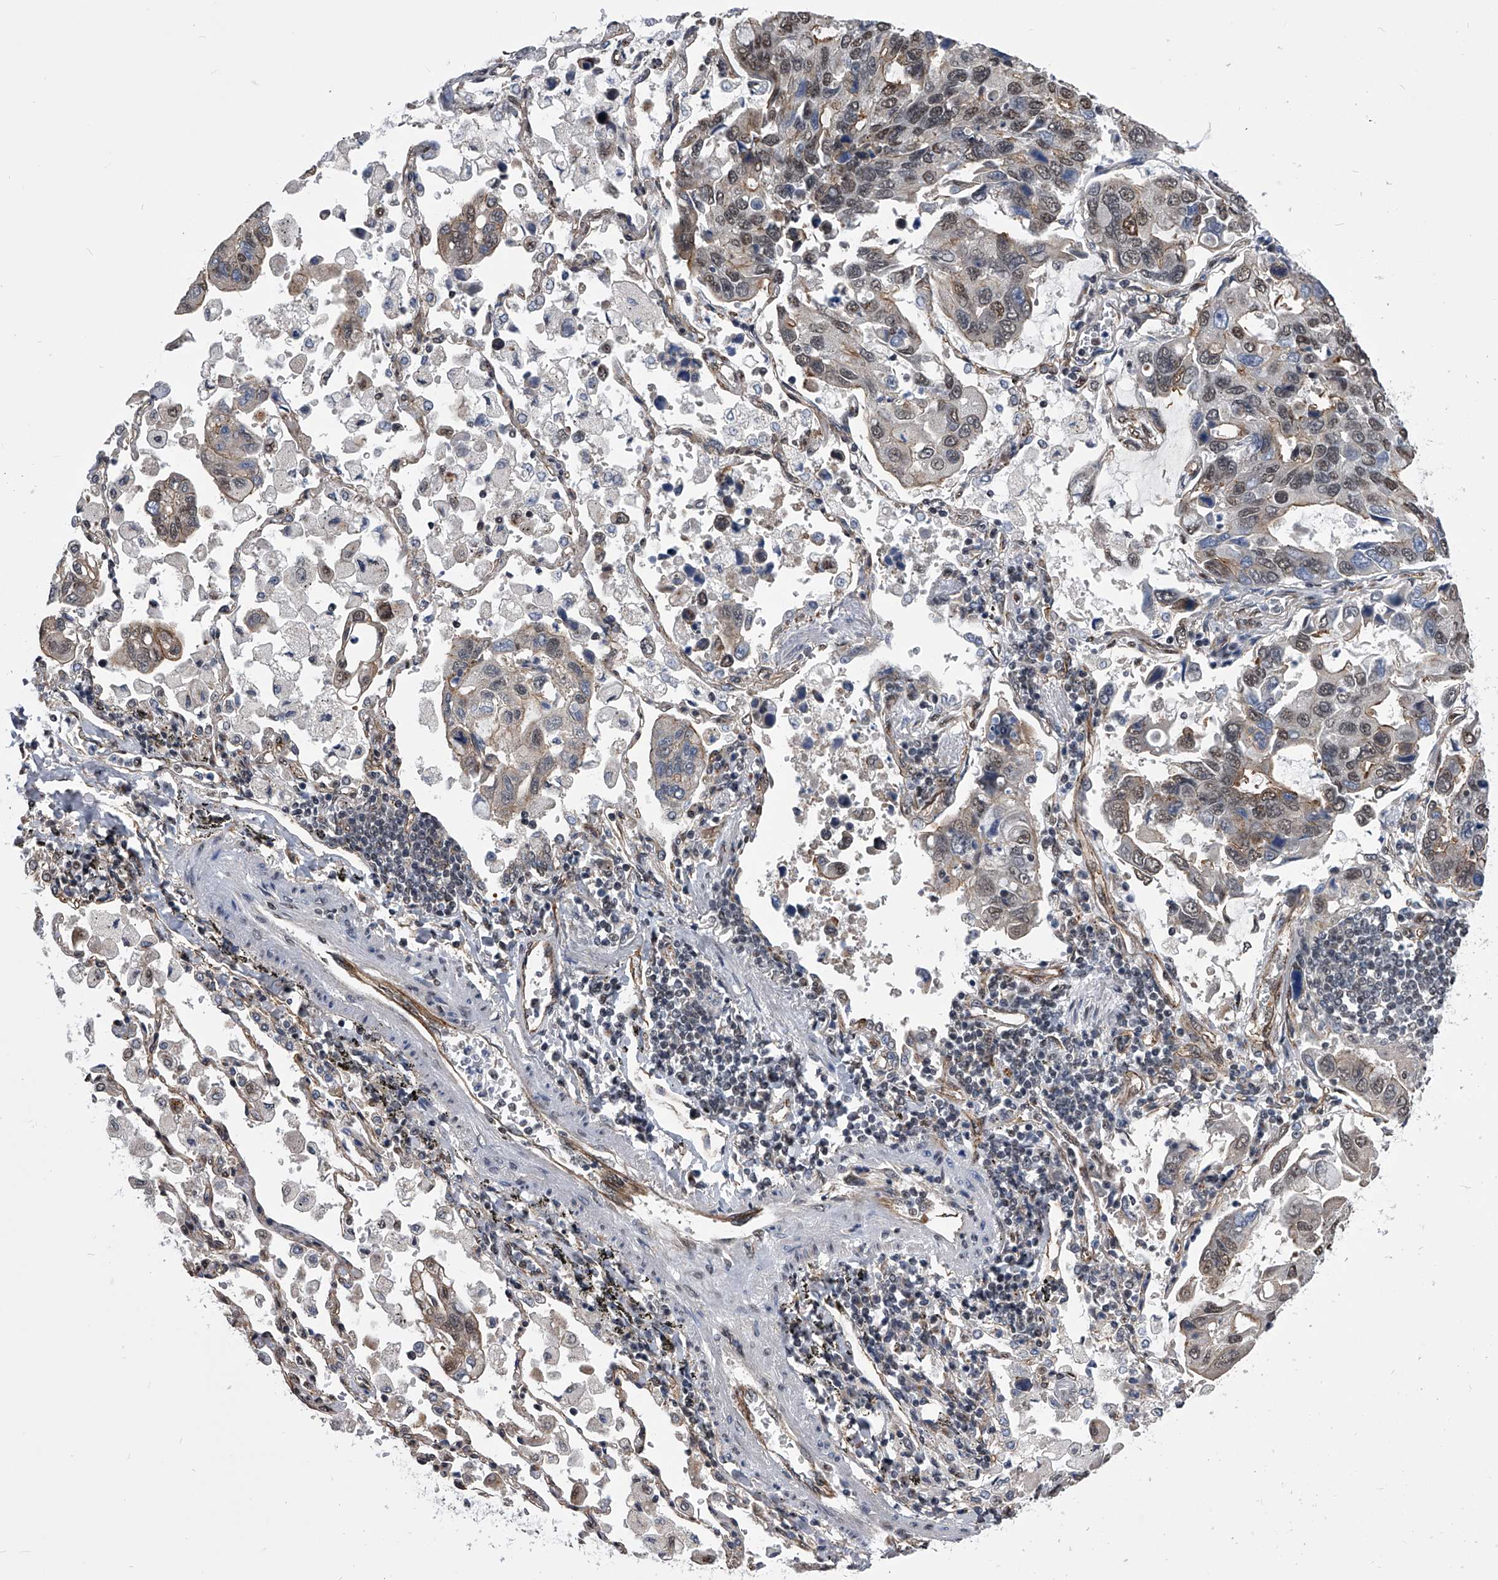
{"staining": {"intensity": "weak", "quantity": "25%-75%", "location": "nuclear"}, "tissue": "lung cancer", "cell_type": "Tumor cells", "image_type": "cancer", "snomed": [{"axis": "morphology", "description": "Adenocarcinoma, NOS"}, {"axis": "topography", "description": "Lung"}], "caption": "High-power microscopy captured an immunohistochemistry photomicrograph of lung cancer (adenocarcinoma), revealing weak nuclear expression in about 25%-75% of tumor cells.", "gene": "ZNF76", "patient": {"sex": "male", "age": 64}}